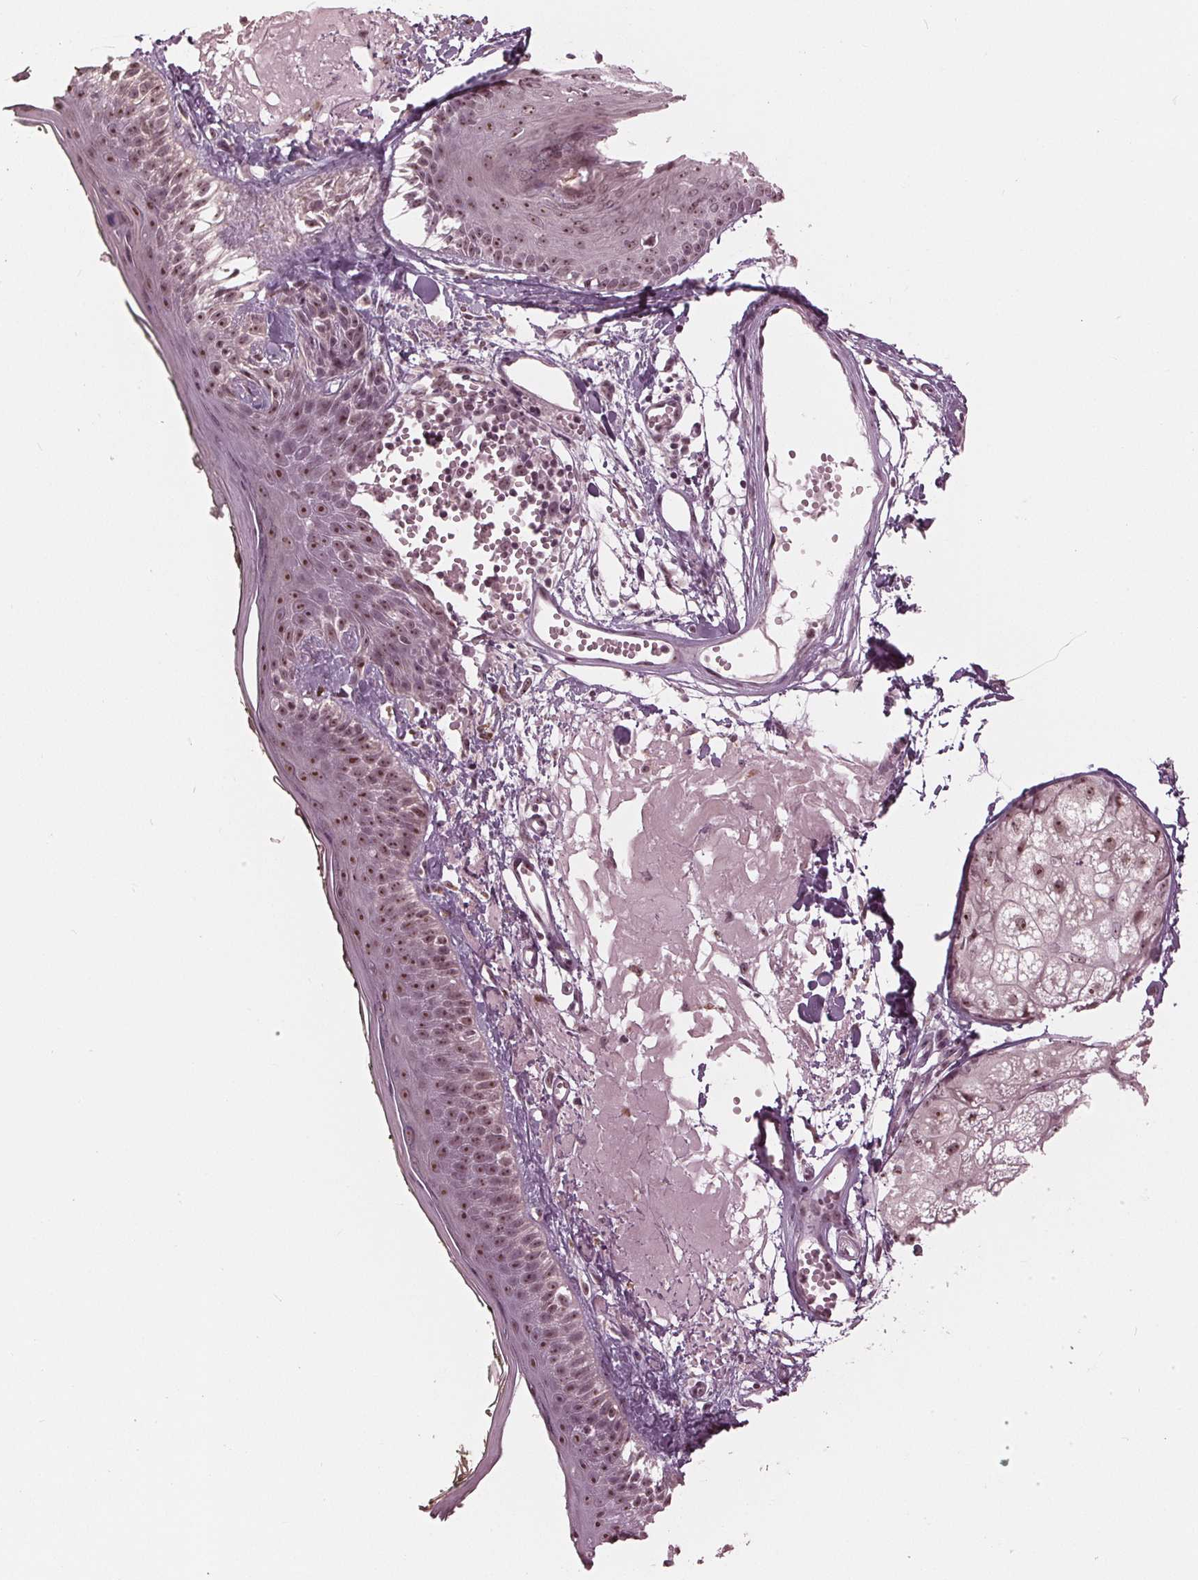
{"staining": {"intensity": "weak", "quantity": "25%-75%", "location": "cytoplasmic/membranous,nuclear"}, "tissue": "skin", "cell_type": "Fibroblasts", "image_type": "normal", "snomed": [{"axis": "morphology", "description": "Normal tissue, NOS"}, {"axis": "topography", "description": "Skin"}], "caption": "A brown stain shows weak cytoplasmic/membranous,nuclear positivity of a protein in fibroblasts of normal skin.", "gene": "SLX4", "patient": {"sex": "male", "age": 76}}